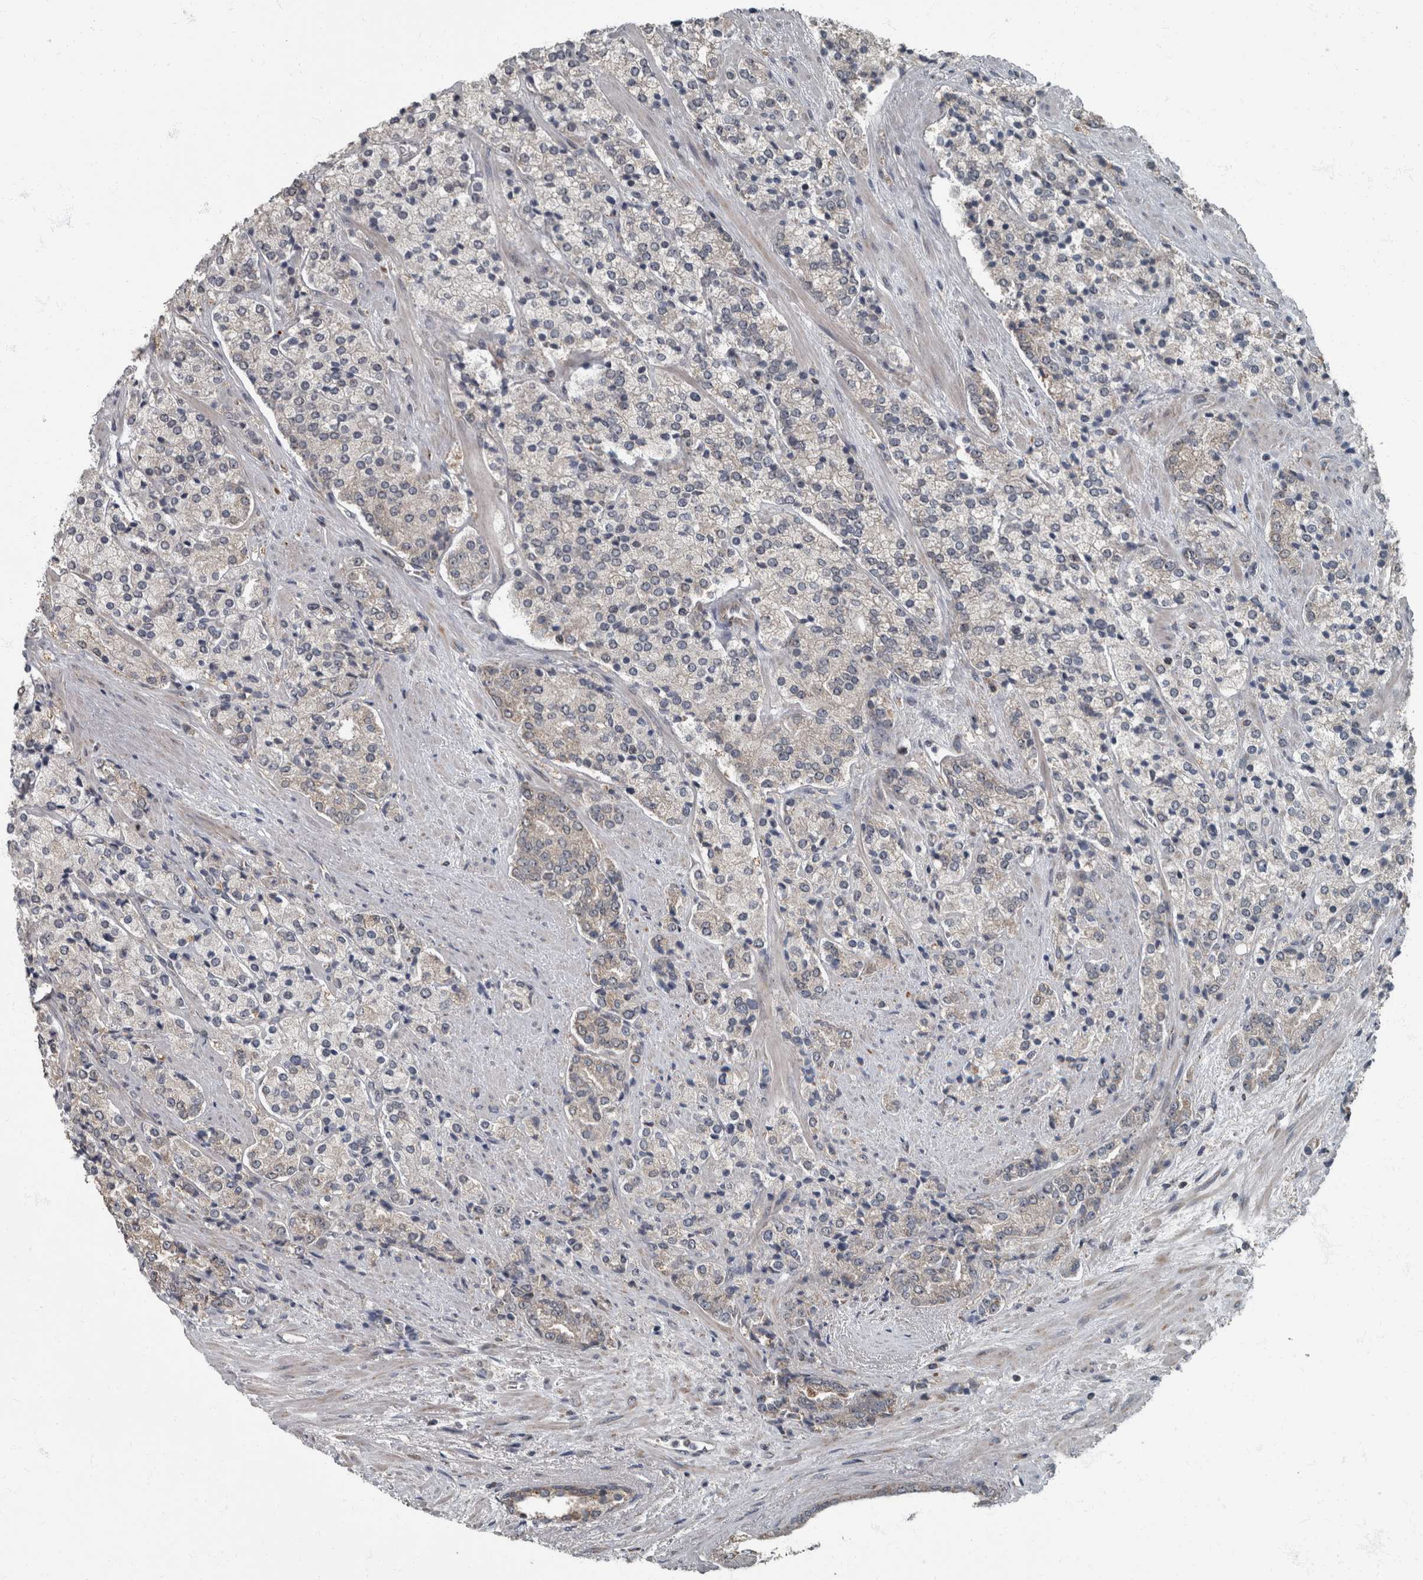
{"staining": {"intensity": "weak", "quantity": "<25%", "location": "cytoplasmic/membranous"}, "tissue": "prostate cancer", "cell_type": "Tumor cells", "image_type": "cancer", "snomed": [{"axis": "morphology", "description": "Adenocarcinoma, High grade"}, {"axis": "topography", "description": "Prostate"}], "caption": "Immunohistochemical staining of prostate cancer (high-grade adenocarcinoma) displays no significant positivity in tumor cells. (Stains: DAB immunohistochemistry (IHC) with hematoxylin counter stain, Microscopy: brightfield microscopy at high magnification).", "gene": "RABGGTB", "patient": {"sex": "male", "age": 71}}